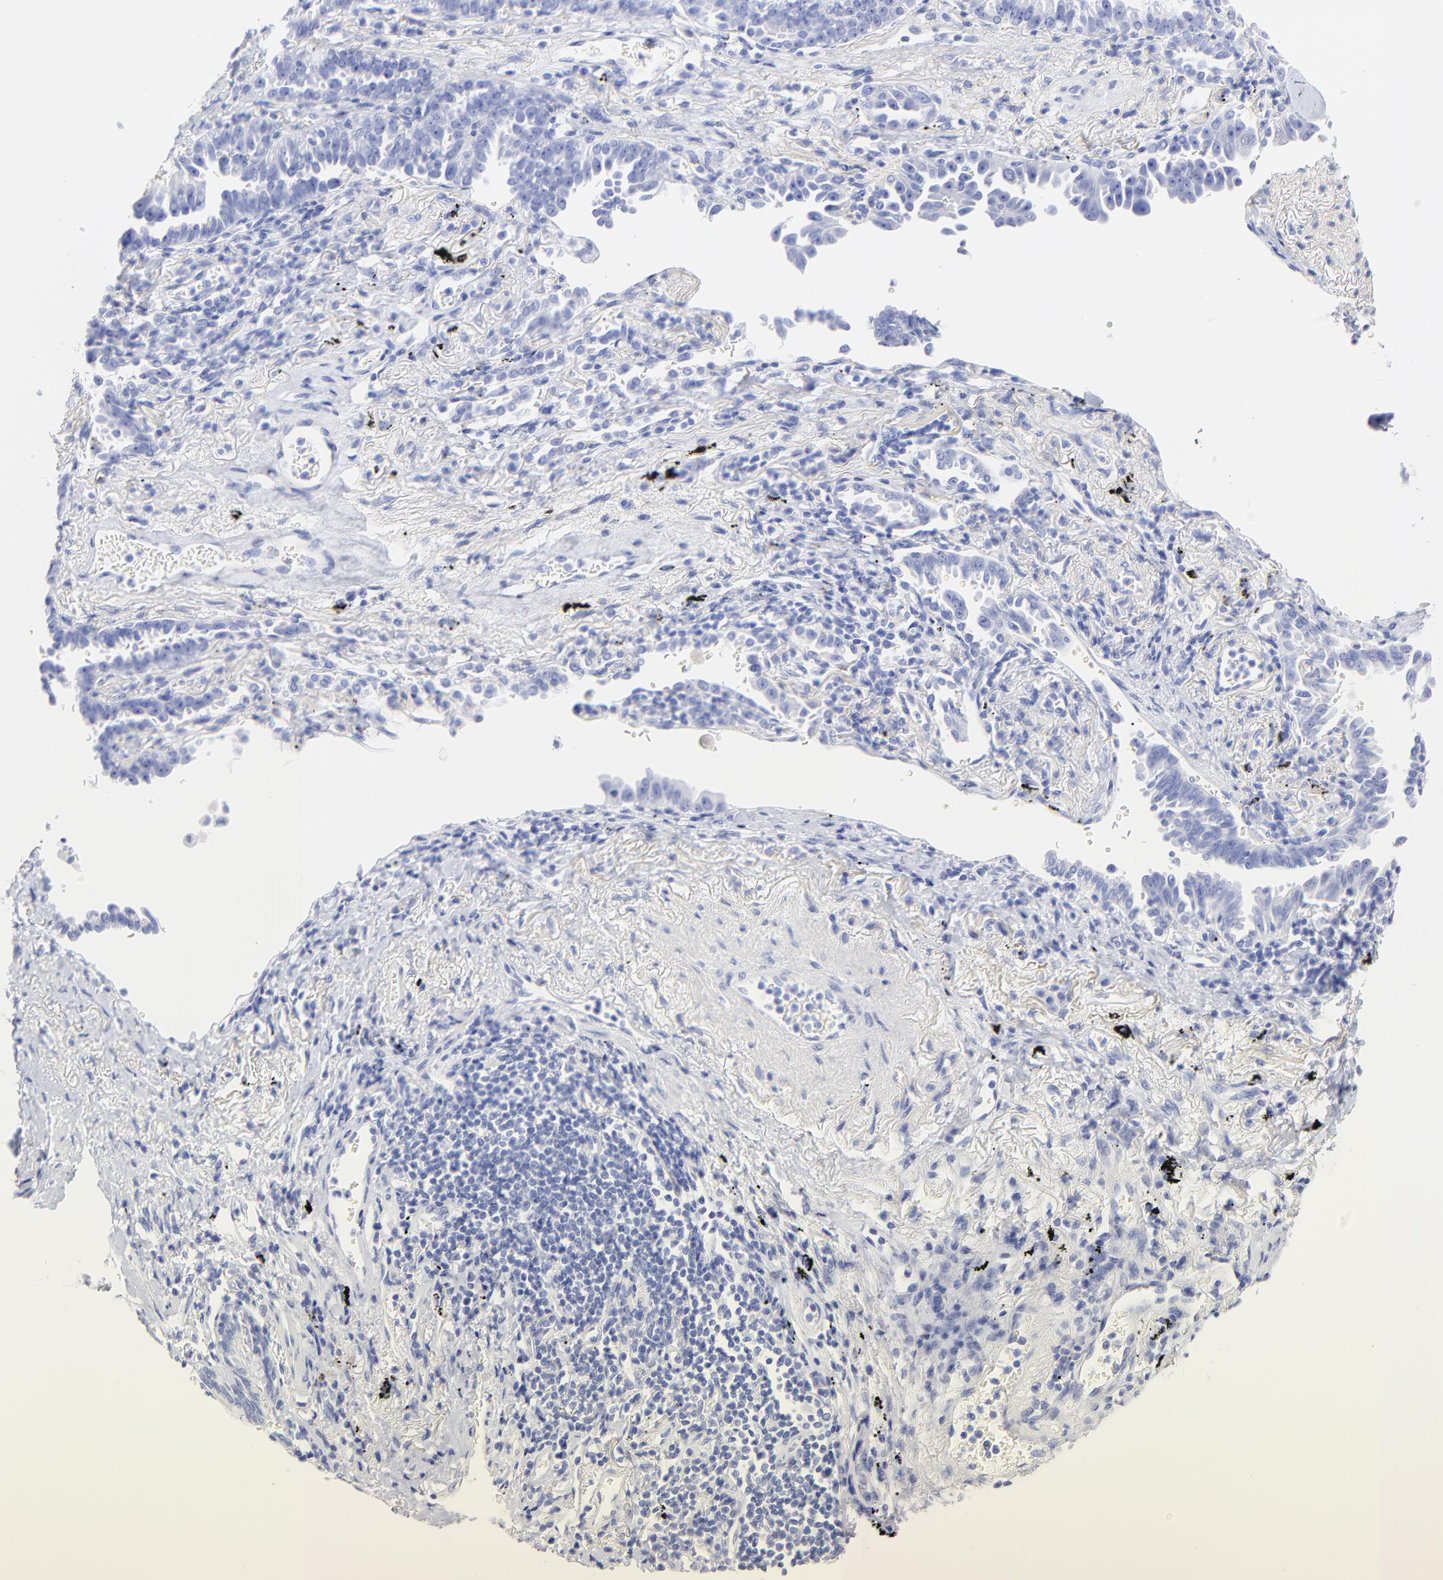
{"staining": {"intensity": "negative", "quantity": "none", "location": "none"}, "tissue": "lung cancer", "cell_type": "Tumor cells", "image_type": "cancer", "snomed": [{"axis": "morphology", "description": "Adenocarcinoma, NOS"}, {"axis": "topography", "description": "Lung"}], "caption": "Tumor cells are negative for brown protein staining in adenocarcinoma (lung).", "gene": "C1QTNF6", "patient": {"sex": "female", "age": 64}}